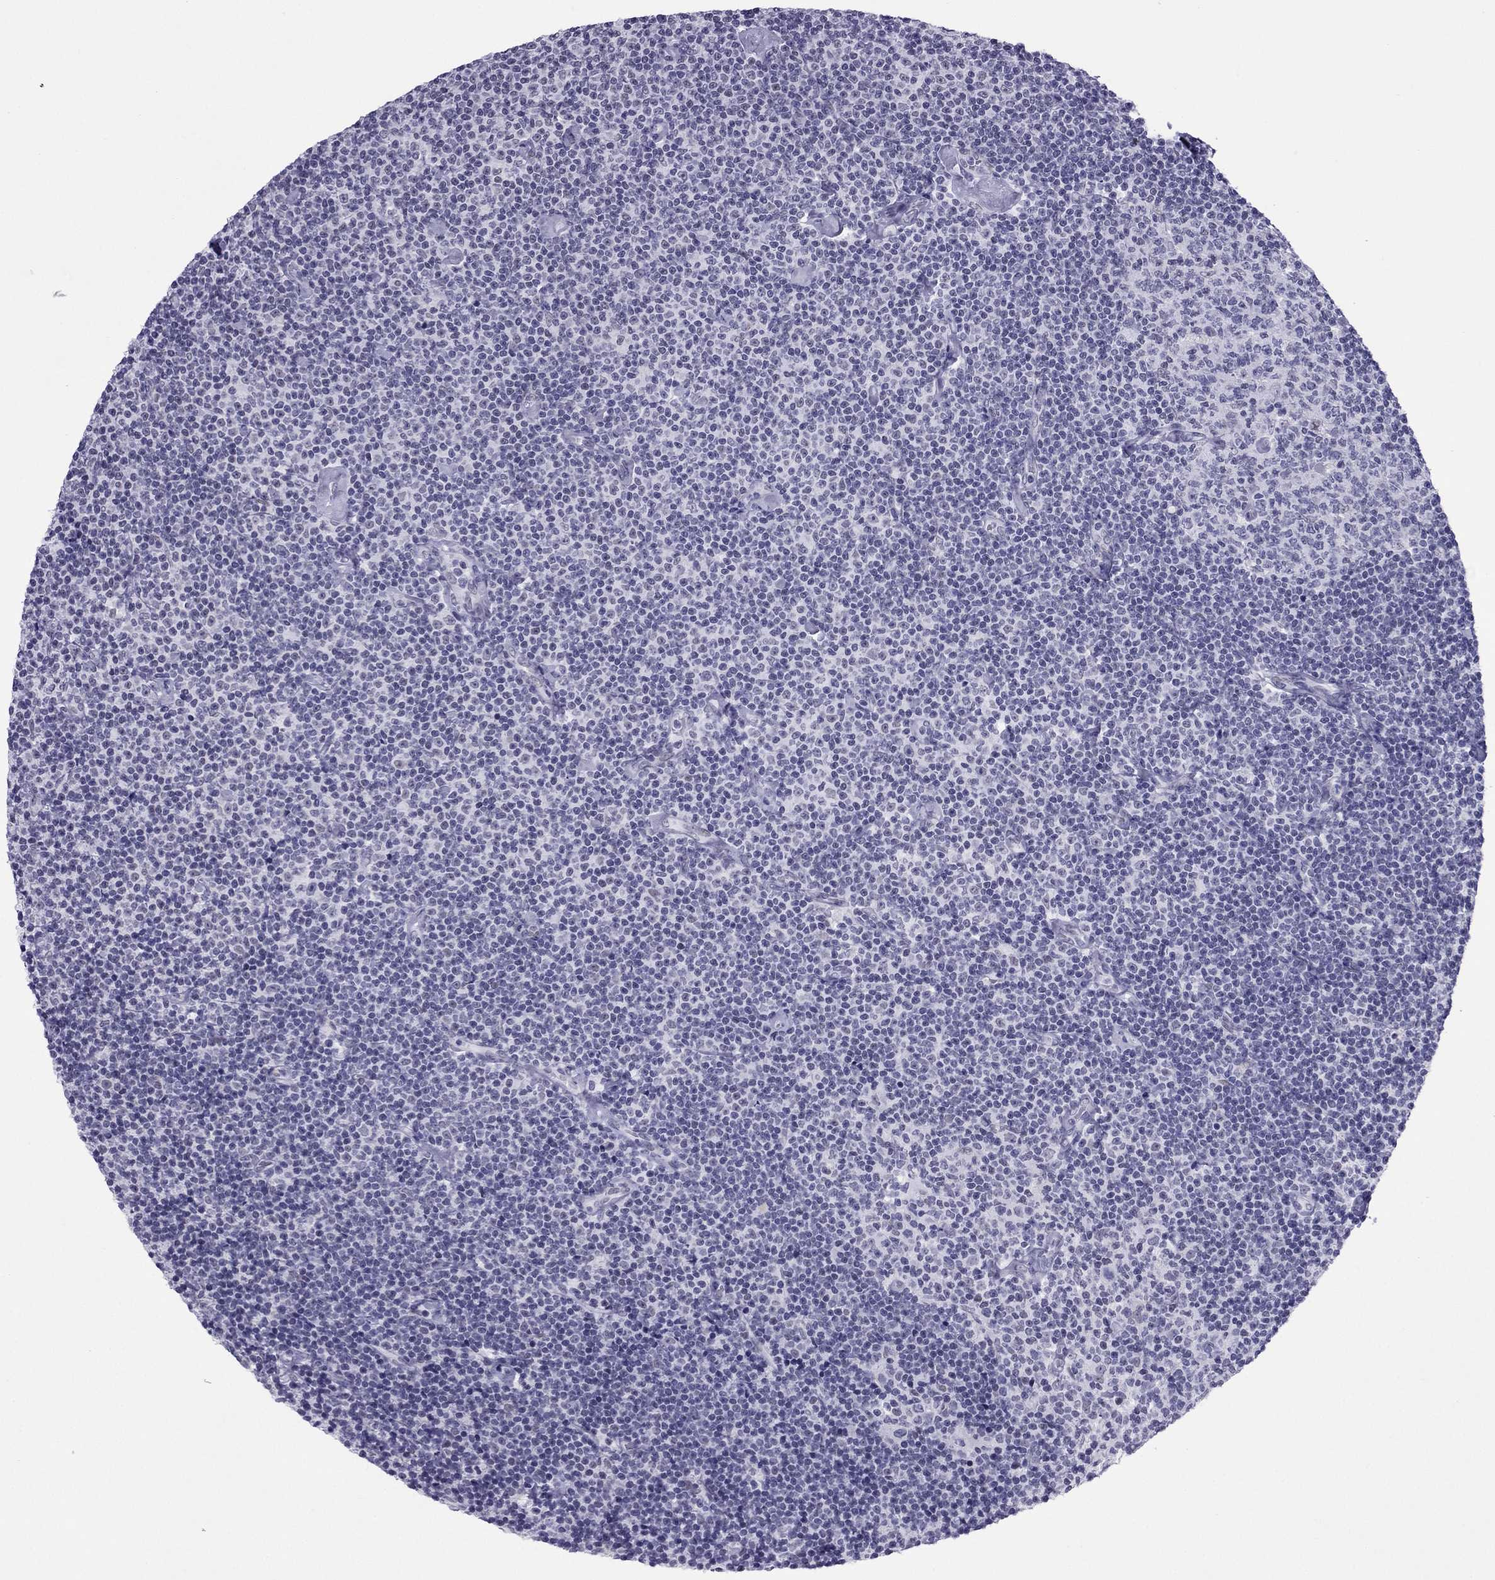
{"staining": {"intensity": "negative", "quantity": "none", "location": "none"}, "tissue": "lymphoma", "cell_type": "Tumor cells", "image_type": "cancer", "snomed": [{"axis": "morphology", "description": "Malignant lymphoma, non-Hodgkin's type, Low grade"}, {"axis": "topography", "description": "Lymph node"}], "caption": "Histopathology image shows no protein positivity in tumor cells of lymphoma tissue. Brightfield microscopy of immunohistochemistry (IHC) stained with DAB (3,3'-diaminobenzidine) (brown) and hematoxylin (blue), captured at high magnification.", "gene": "ZNF646", "patient": {"sex": "male", "age": 81}}